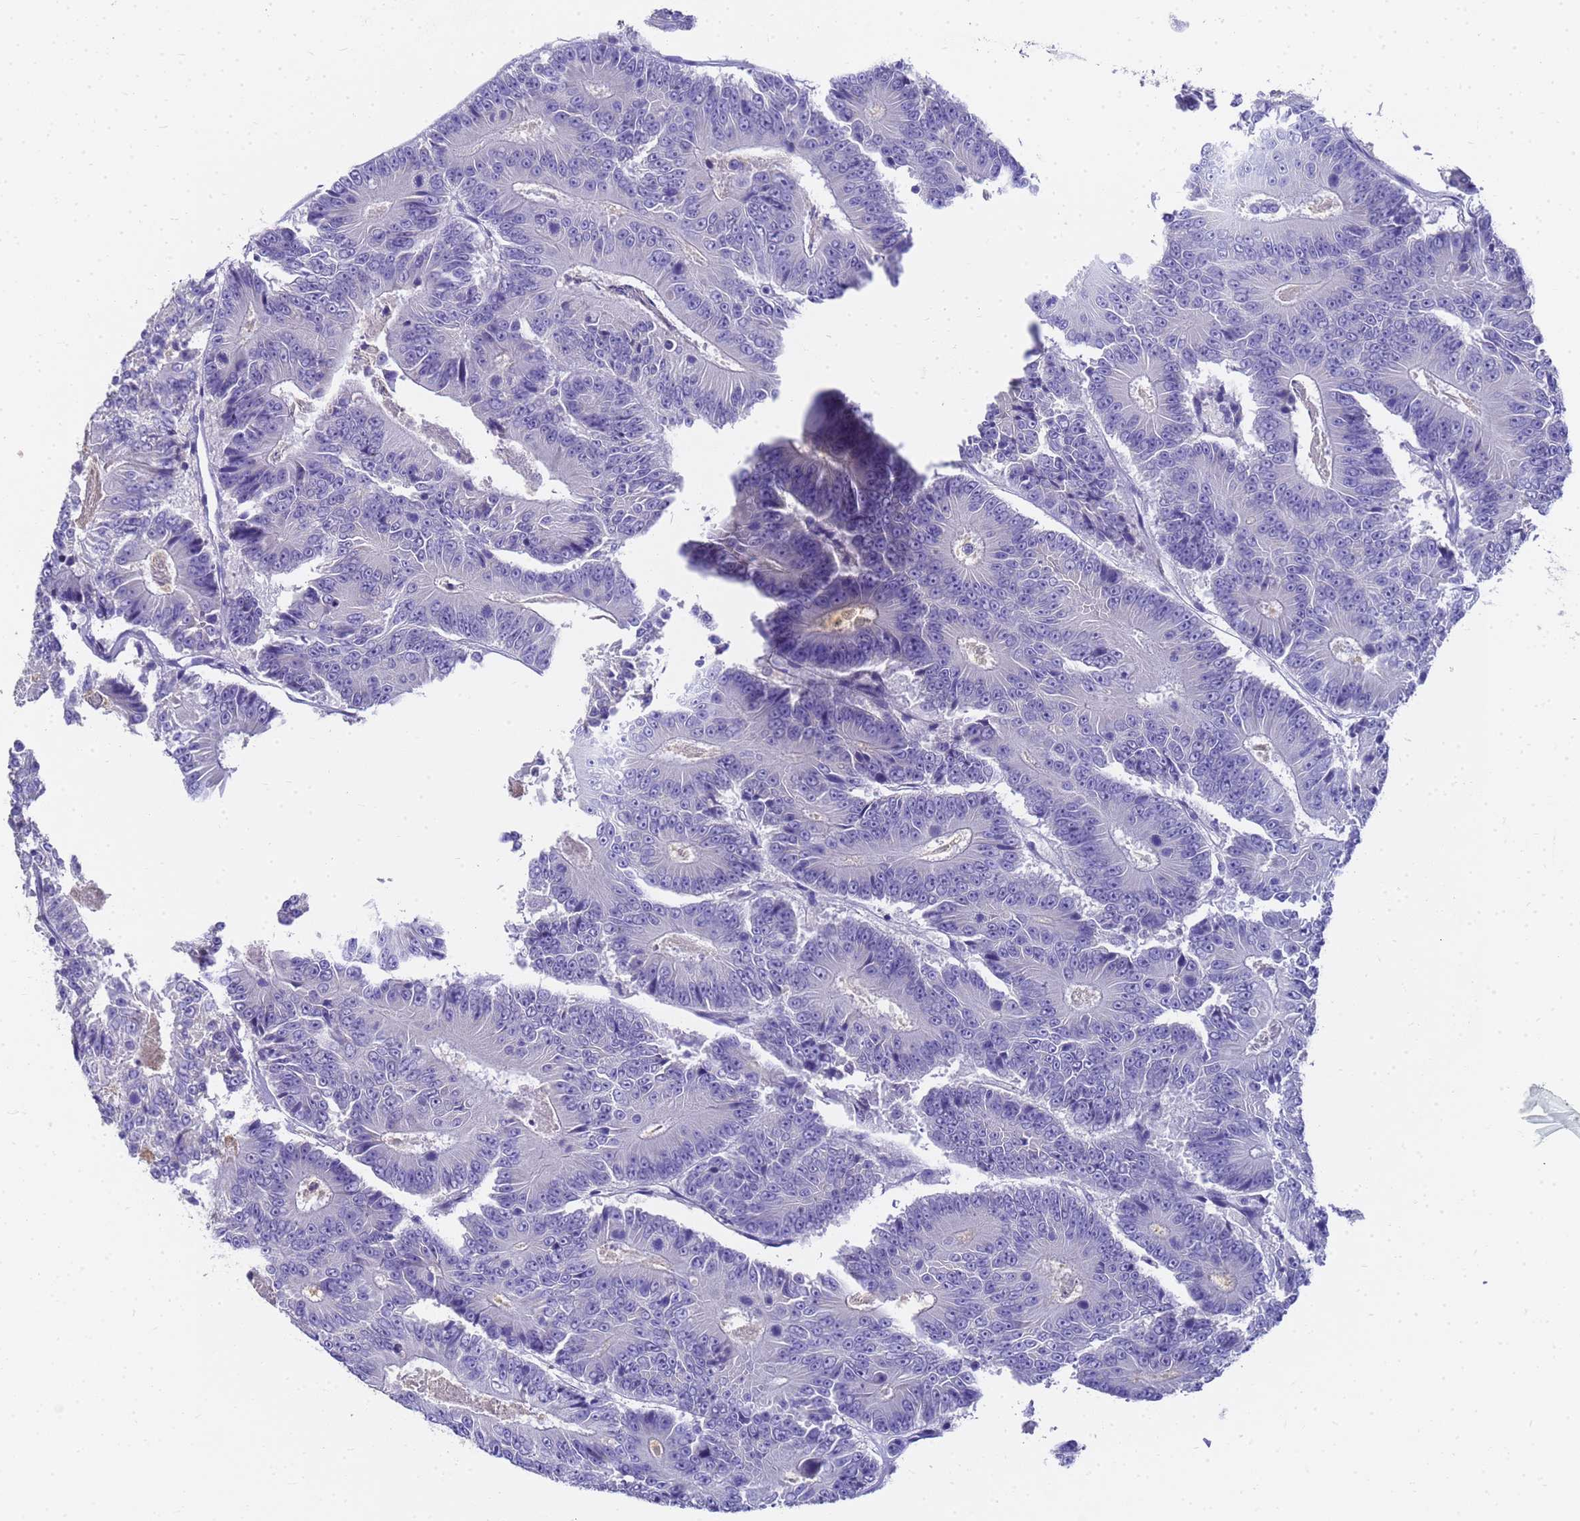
{"staining": {"intensity": "negative", "quantity": "none", "location": "none"}, "tissue": "colorectal cancer", "cell_type": "Tumor cells", "image_type": "cancer", "snomed": [{"axis": "morphology", "description": "Adenocarcinoma, NOS"}, {"axis": "topography", "description": "Colon"}], "caption": "DAB immunohistochemical staining of human colorectal cancer shows no significant staining in tumor cells.", "gene": "MS4A13", "patient": {"sex": "male", "age": 83}}